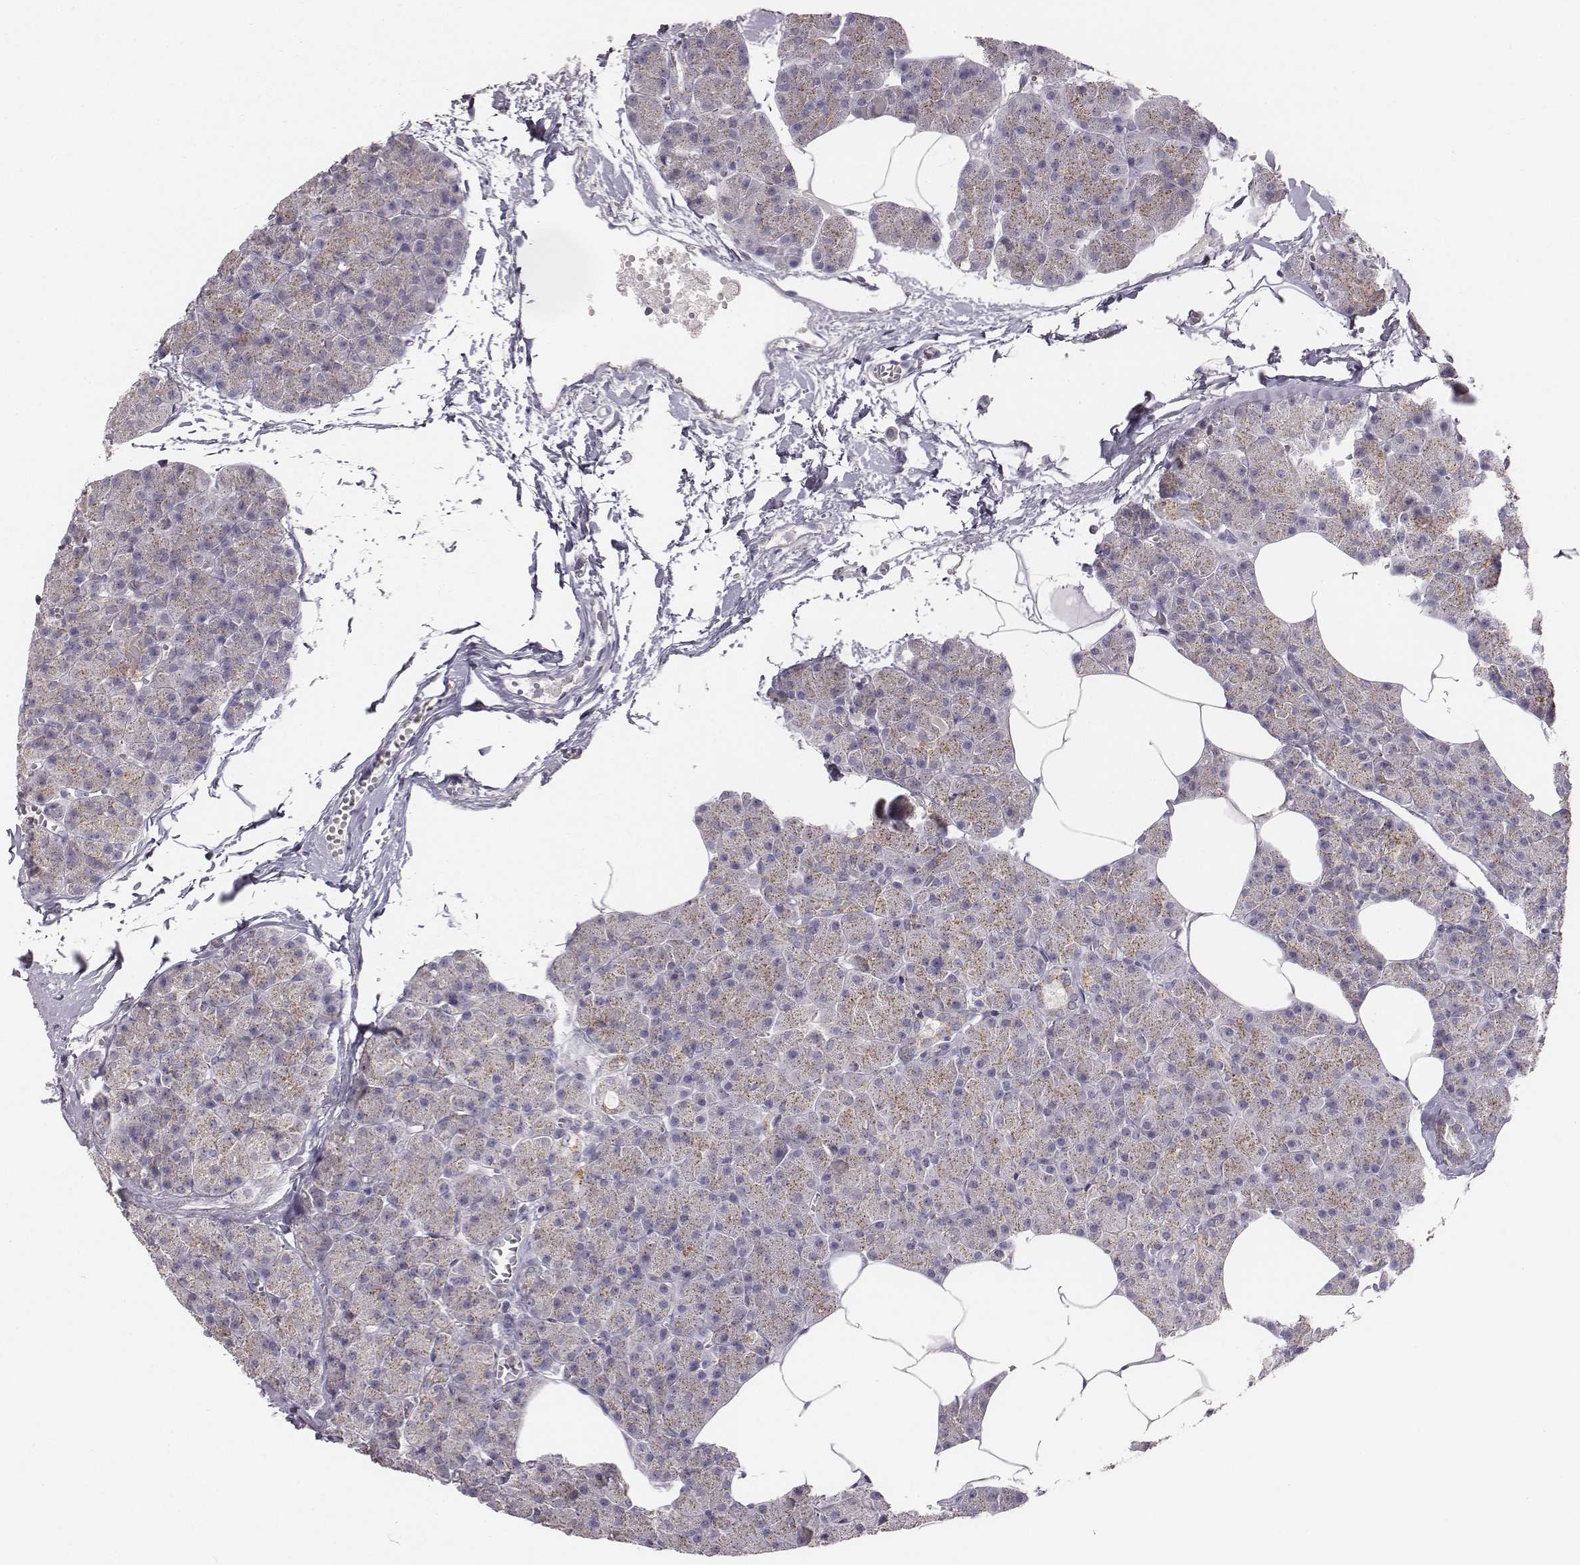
{"staining": {"intensity": "moderate", "quantity": ">75%", "location": "cytoplasmic/membranous"}, "tissue": "pancreas", "cell_type": "Exocrine glandular cells", "image_type": "normal", "snomed": [{"axis": "morphology", "description": "Normal tissue, NOS"}, {"axis": "topography", "description": "Pancreas"}], "caption": "High-power microscopy captured an immunohistochemistry (IHC) micrograph of benign pancreas, revealing moderate cytoplasmic/membranous expression in about >75% of exocrine glandular cells.", "gene": "ABCD3", "patient": {"sex": "female", "age": 45}}